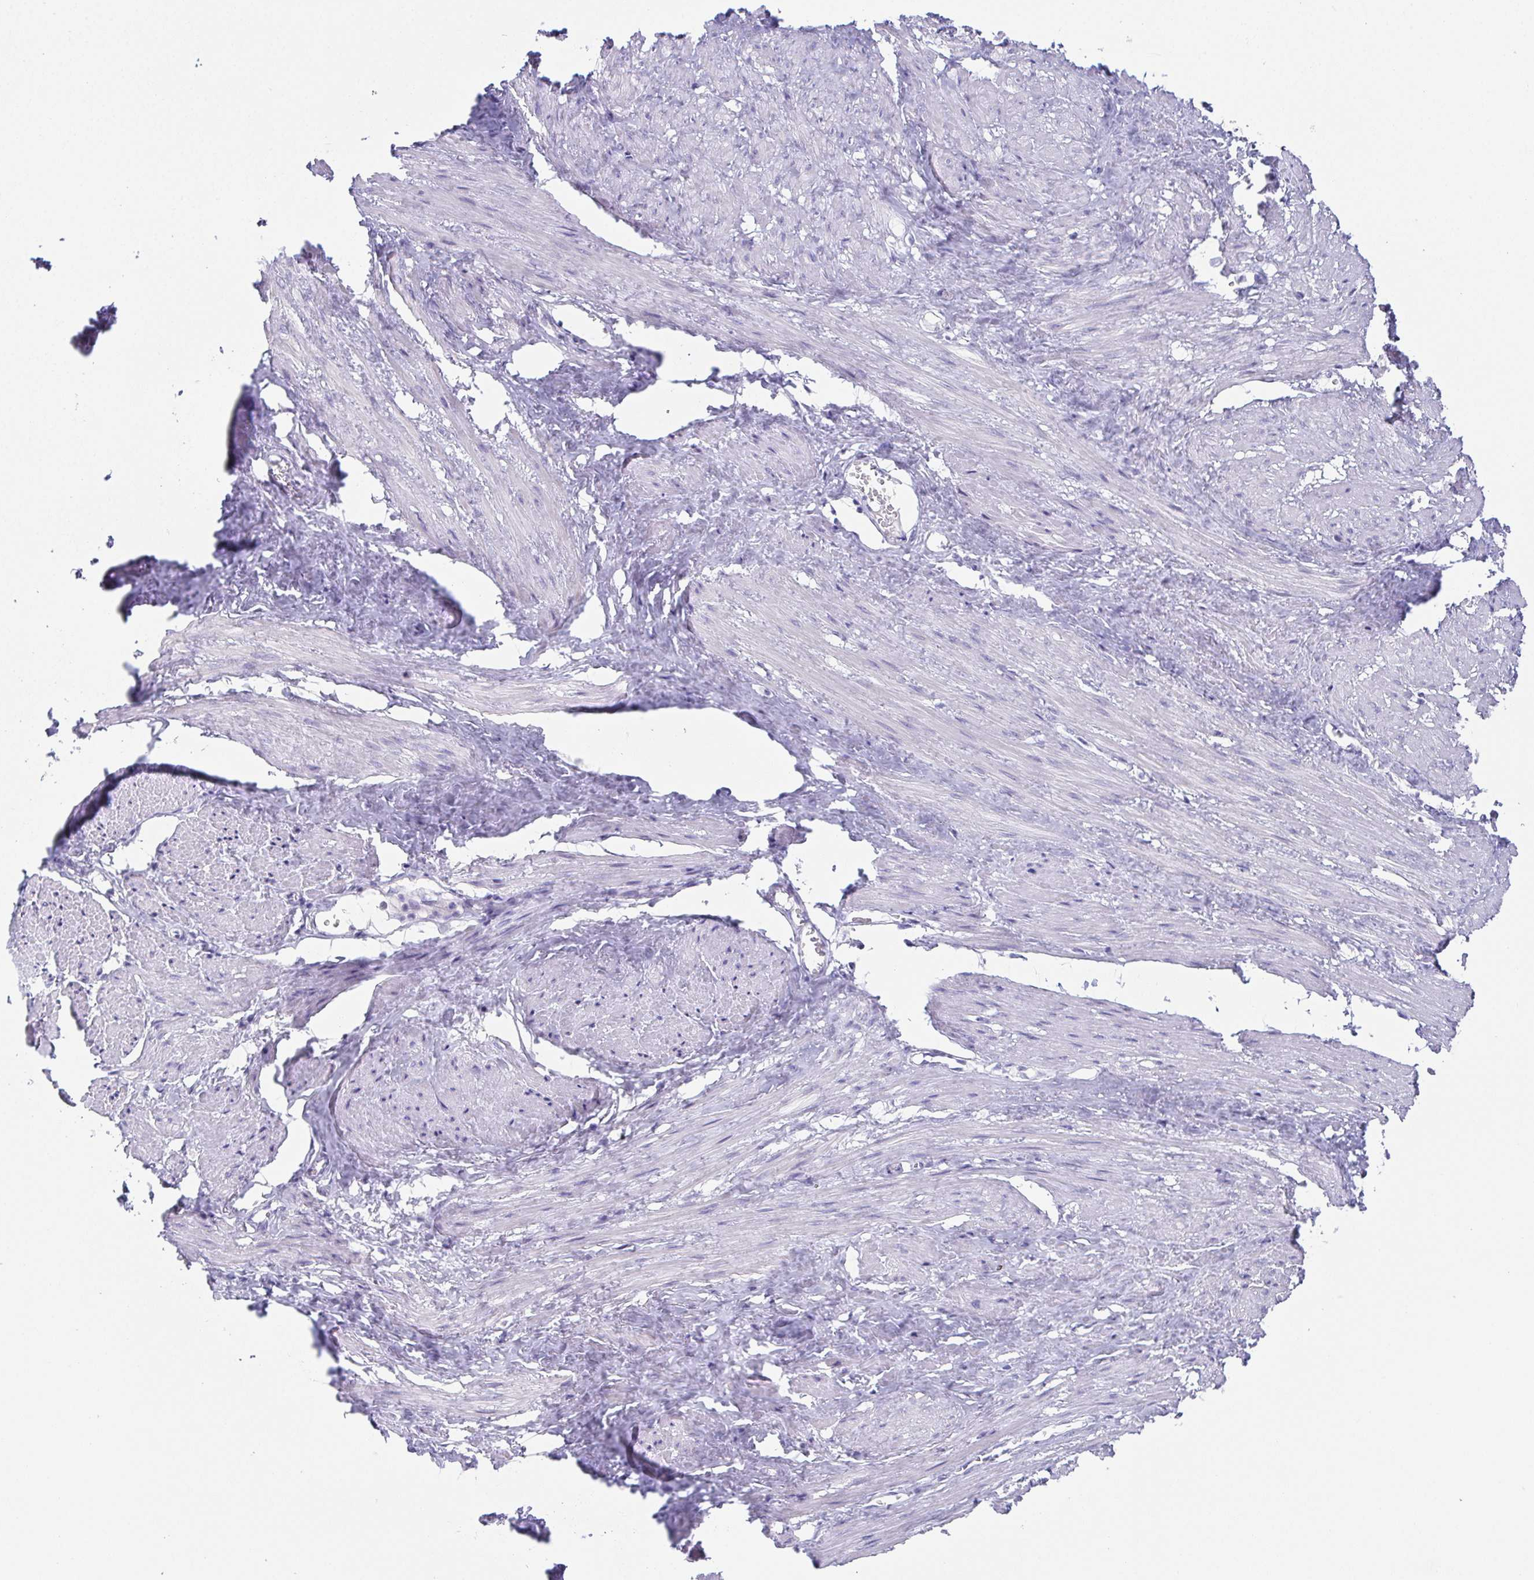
{"staining": {"intensity": "negative", "quantity": "none", "location": "none"}, "tissue": "adipose tissue", "cell_type": "Adipocytes", "image_type": "normal", "snomed": [{"axis": "morphology", "description": "Normal tissue, NOS"}, {"axis": "topography", "description": "Prostate"}, {"axis": "topography", "description": "Peripheral nerve tissue"}], "caption": "This is a image of IHC staining of normal adipose tissue, which shows no expression in adipocytes.", "gene": "TEX19", "patient": {"sex": "male", "age": 55}}